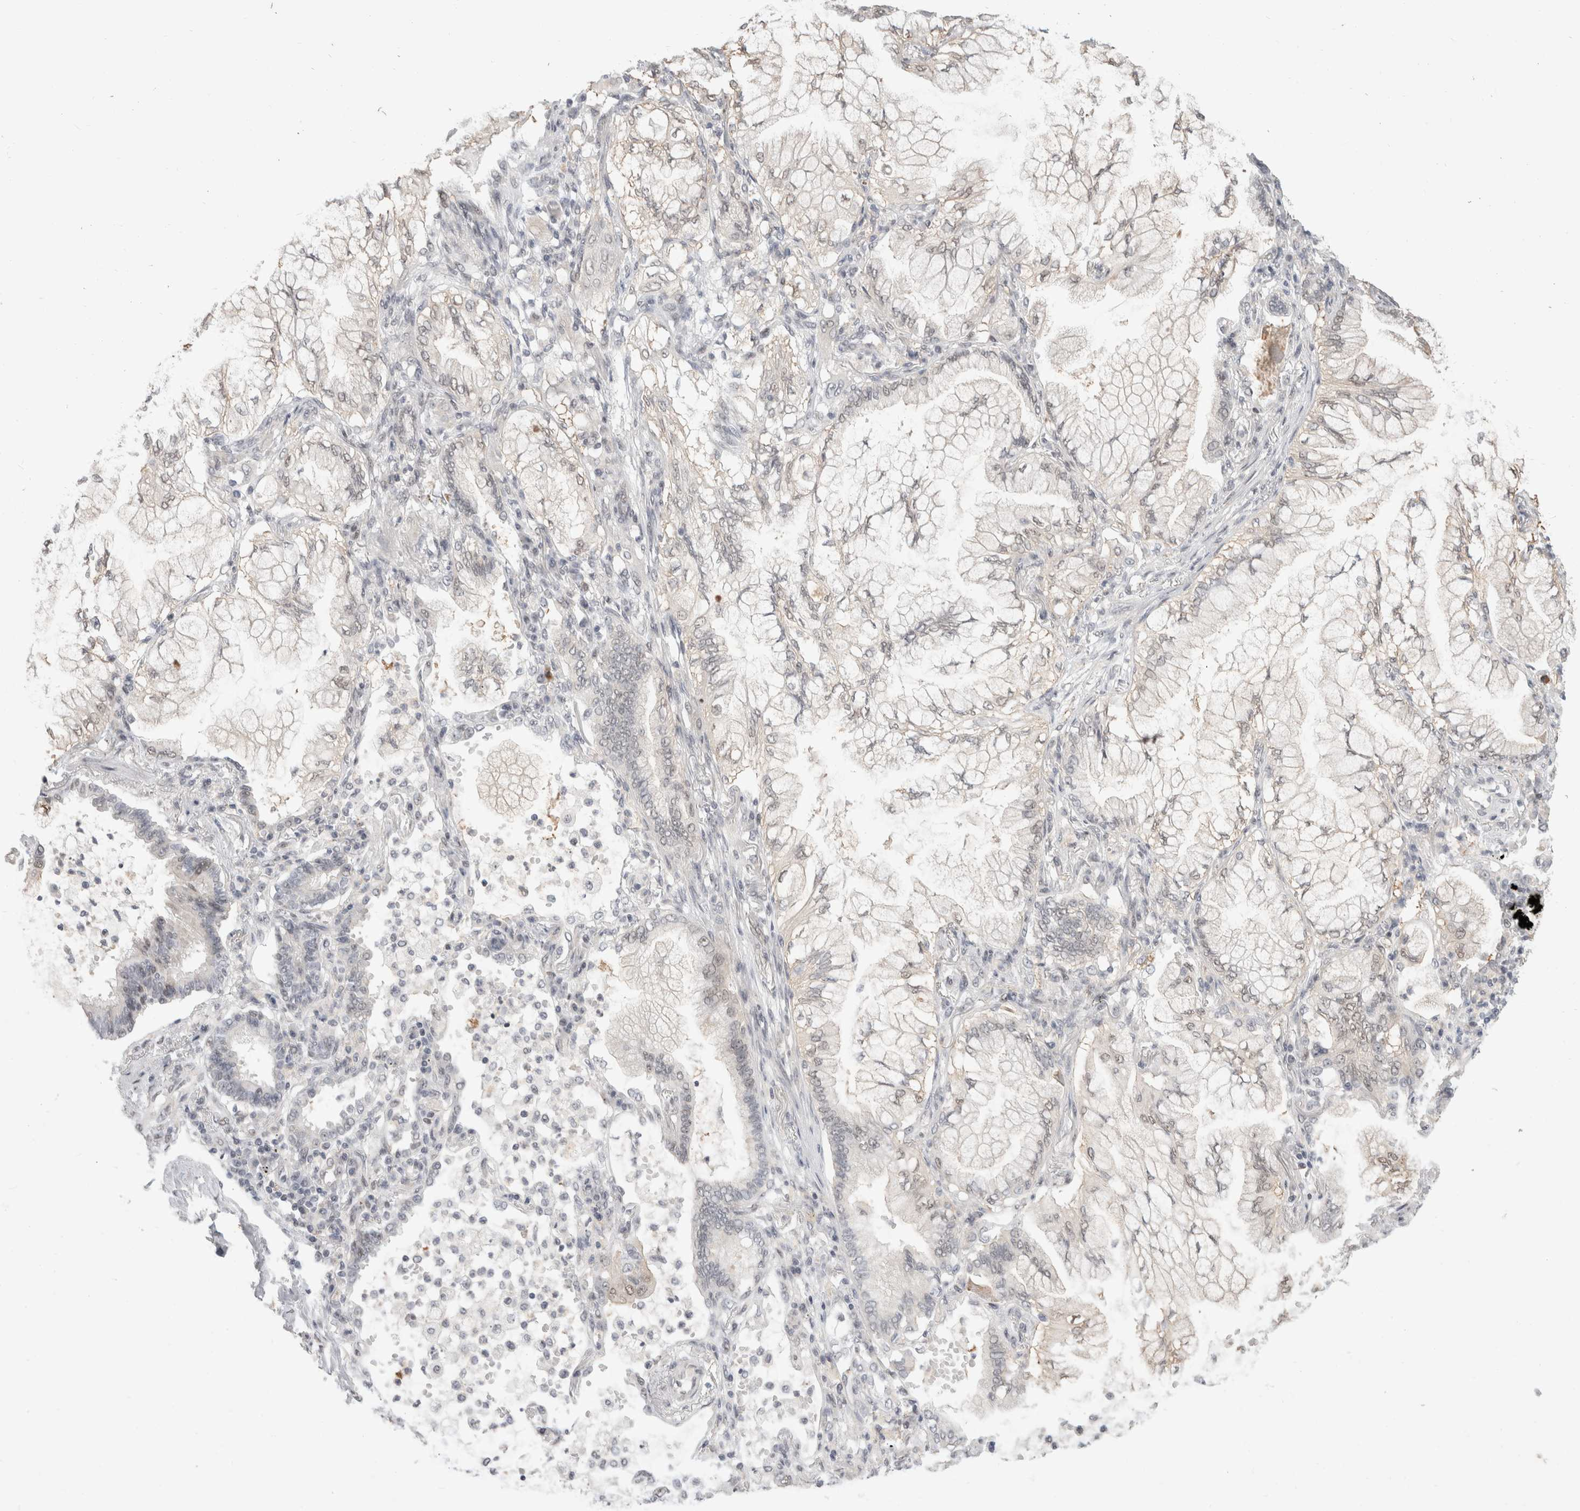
{"staining": {"intensity": "negative", "quantity": "none", "location": "none"}, "tissue": "lung cancer", "cell_type": "Tumor cells", "image_type": "cancer", "snomed": [{"axis": "morphology", "description": "Adenocarcinoma, NOS"}, {"axis": "topography", "description": "Lung"}], "caption": "There is no significant positivity in tumor cells of adenocarcinoma (lung).", "gene": "SENP6", "patient": {"sex": "female", "age": 70}}